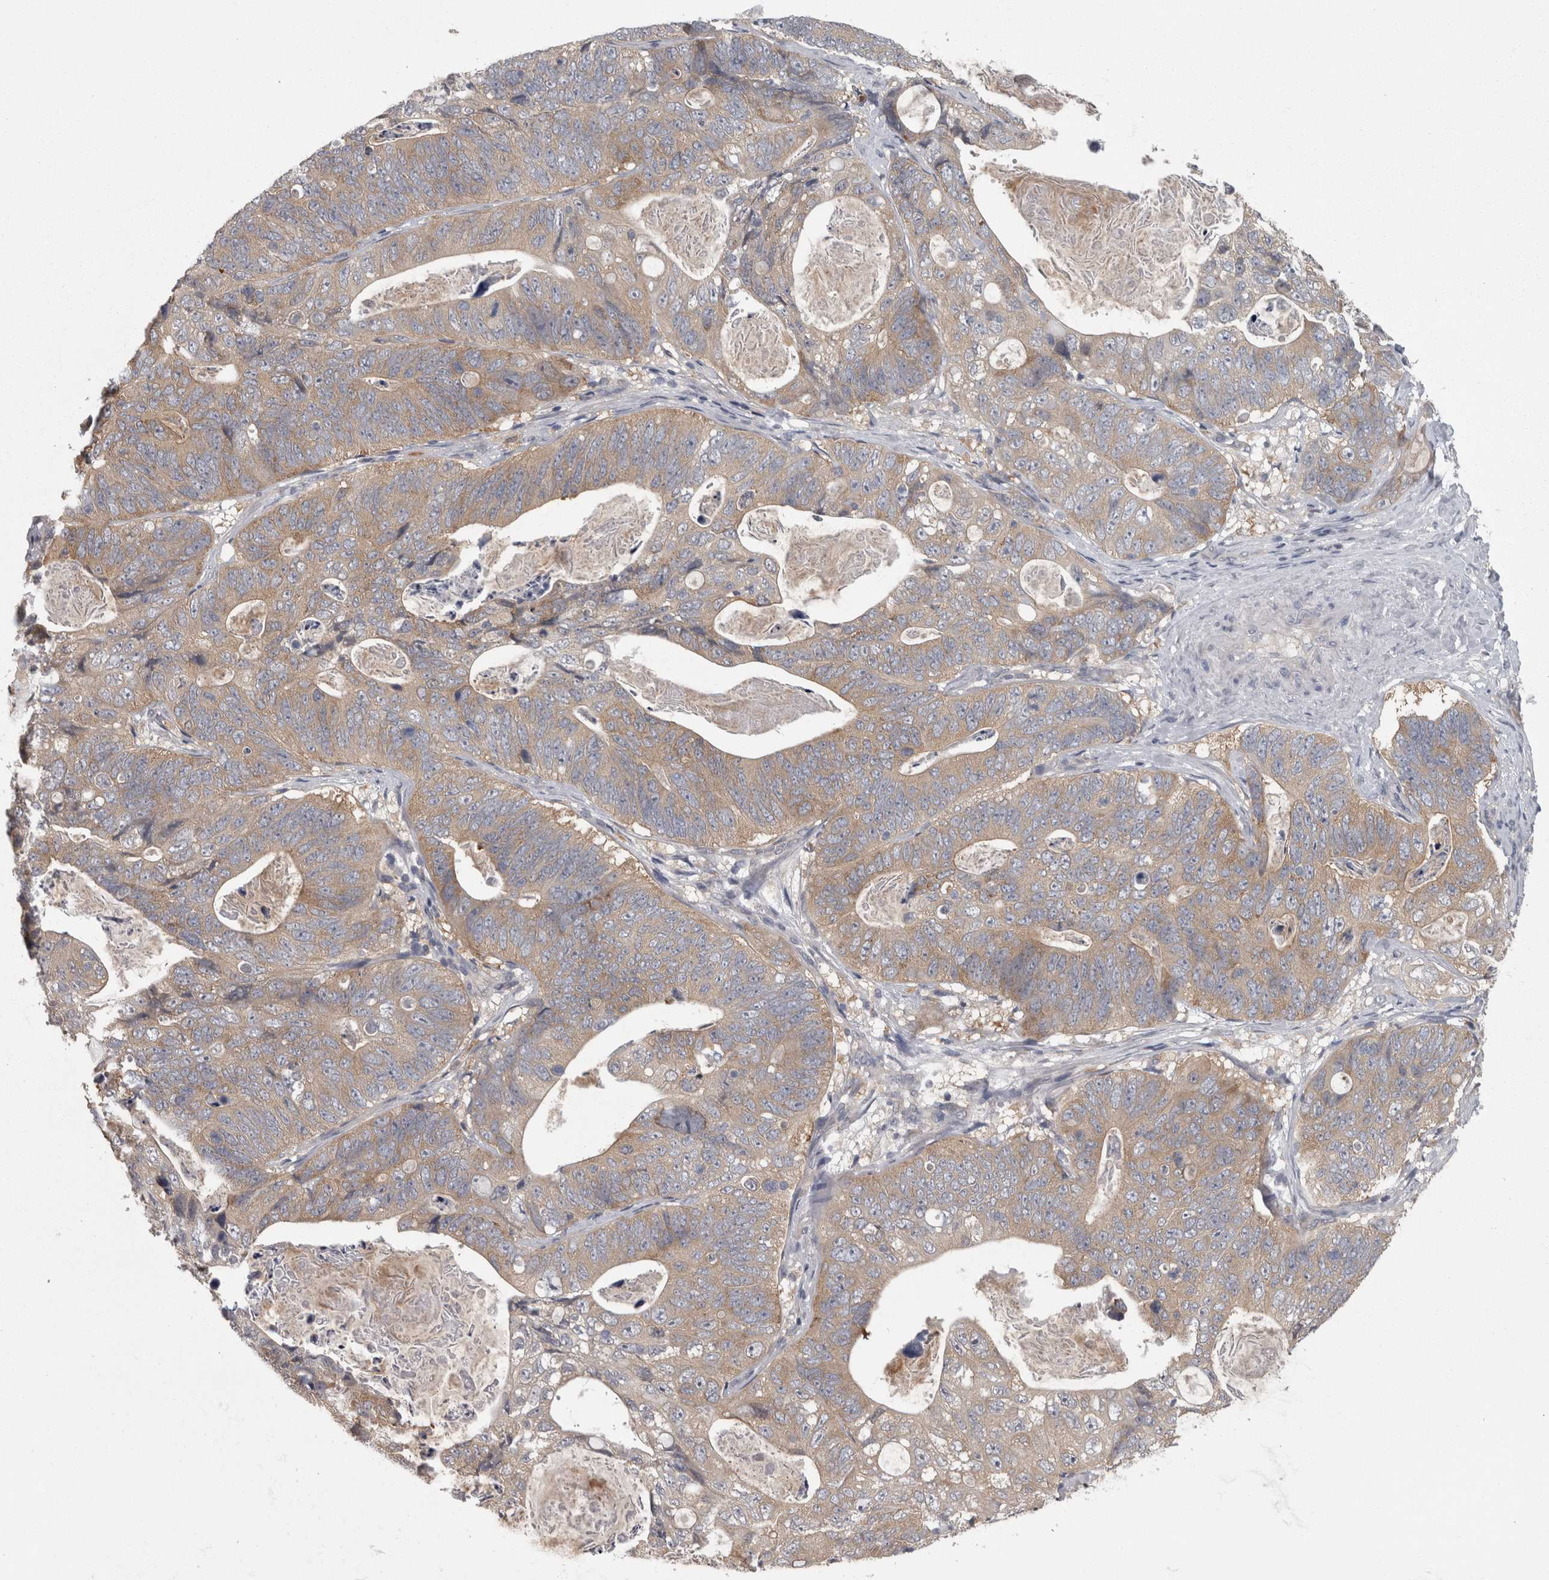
{"staining": {"intensity": "weak", "quantity": ">75%", "location": "cytoplasmic/membranous"}, "tissue": "stomach cancer", "cell_type": "Tumor cells", "image_type": "cancer", "snomed": [{"axis": "morphology", "description": "Normal tissue, NOS"}, {"axis": "morphology", "description": "Adenocarcinoma, NOS"}, {"axis": "topography", "description": "Stomach"}], "caption": "Protein expression analysis of adenocarcinoma (stomach) demonstrates weak cytoplasmic/membranous staining in approximately >75% of tumor cells. (DAB = brown stain, brightfield microscopy at high magnification).", "gene": "PRKCI", "patient": {"sex": "female", "age": 89}}